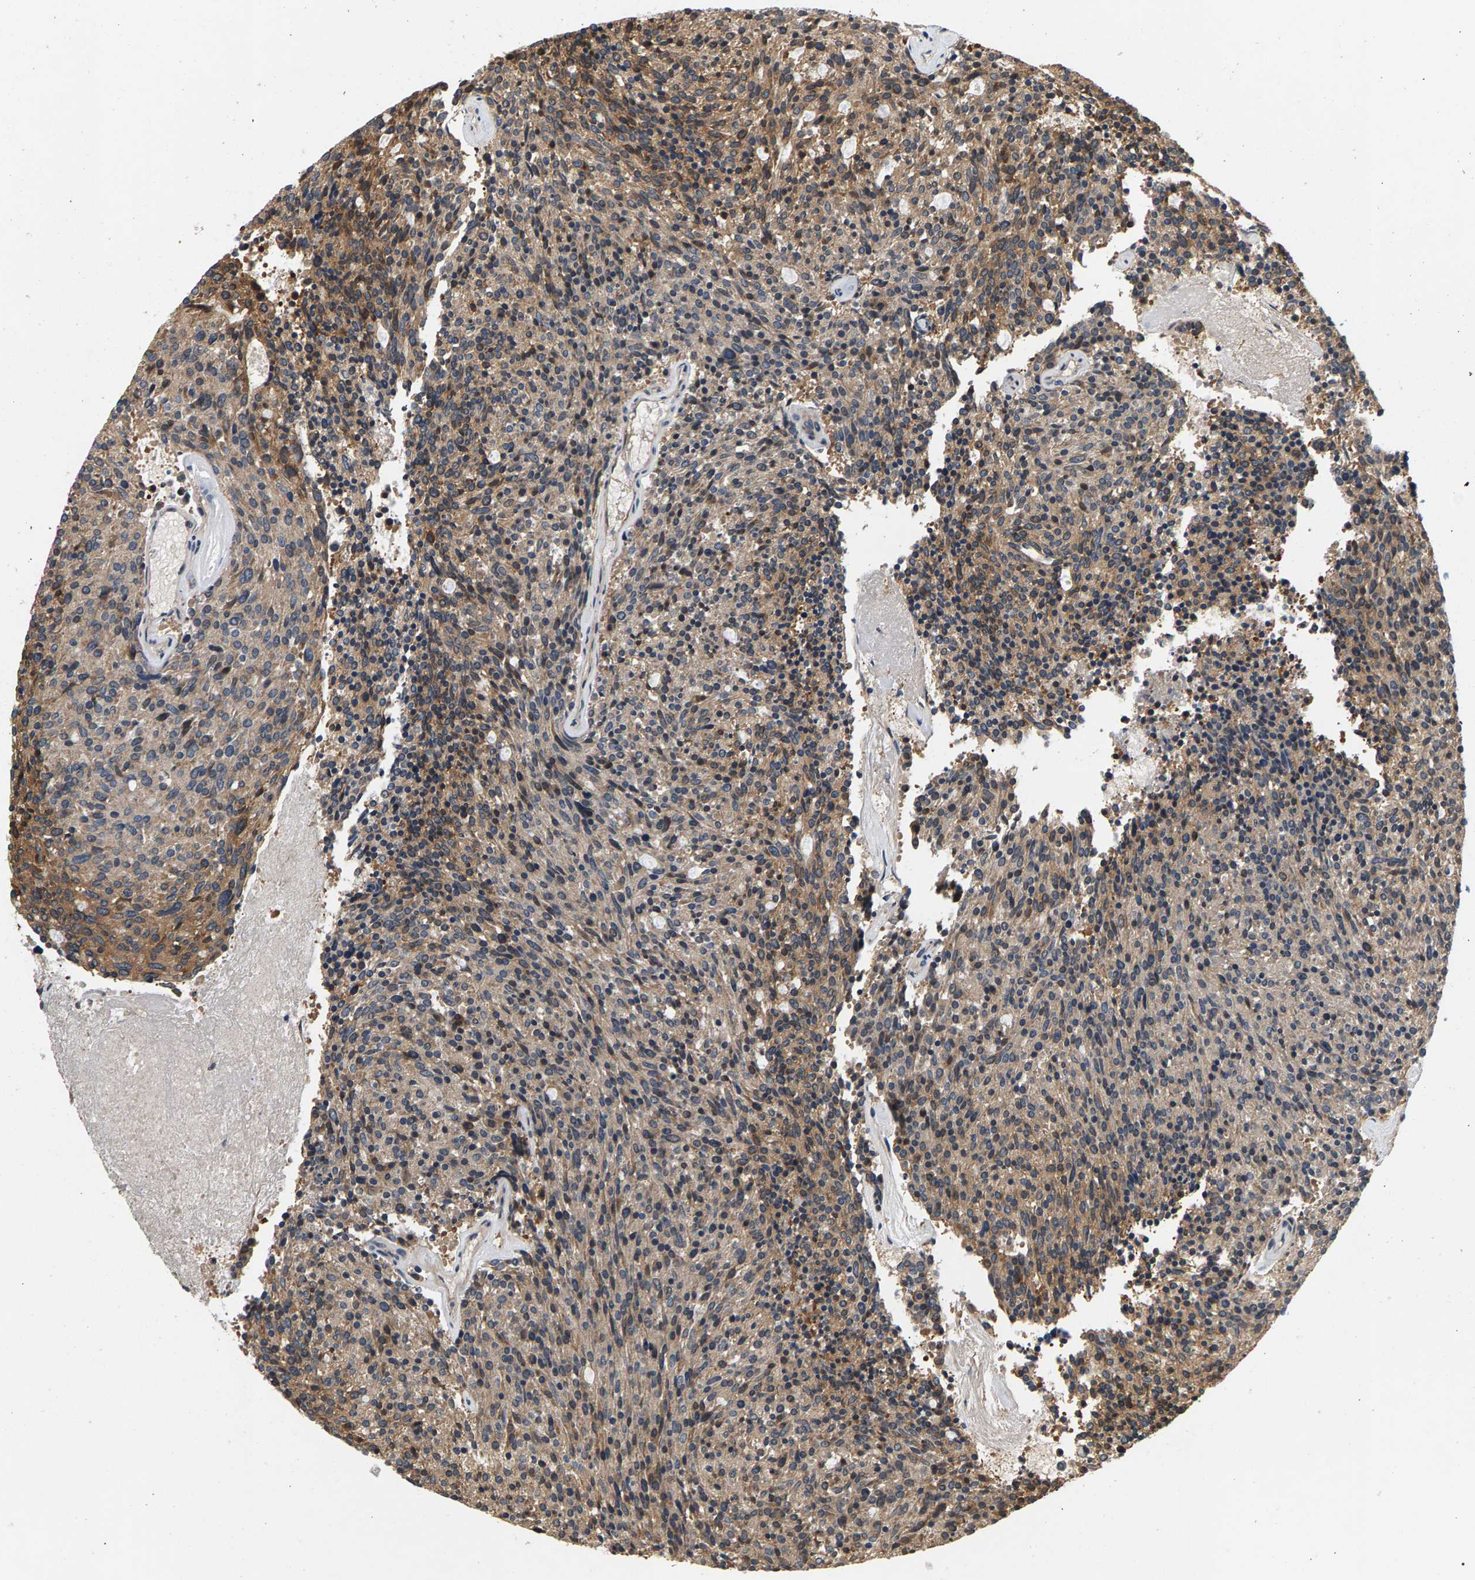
{"staining": {"intensity": "moderate", "quantity": ">75%", "location": "cytoplasmic/membranous"}, "tissue": "carcinoid", "cell_type": "Tumor cells", "image_type": "cancer", "snomed": [{"axis": "morphology", "description": "Carcinoid, malignant, NOS"}, {"axis": "topography", "description": "Pancreas"}], "caption": "An image showing moderate cytoplasmic/membranous expression in approximately >75% of tumor cells in carcinoid, as visualized by brown immunohistochemical staining.", "gene": "FAM78A", "patient": {"sex": "female", "age": 54}}